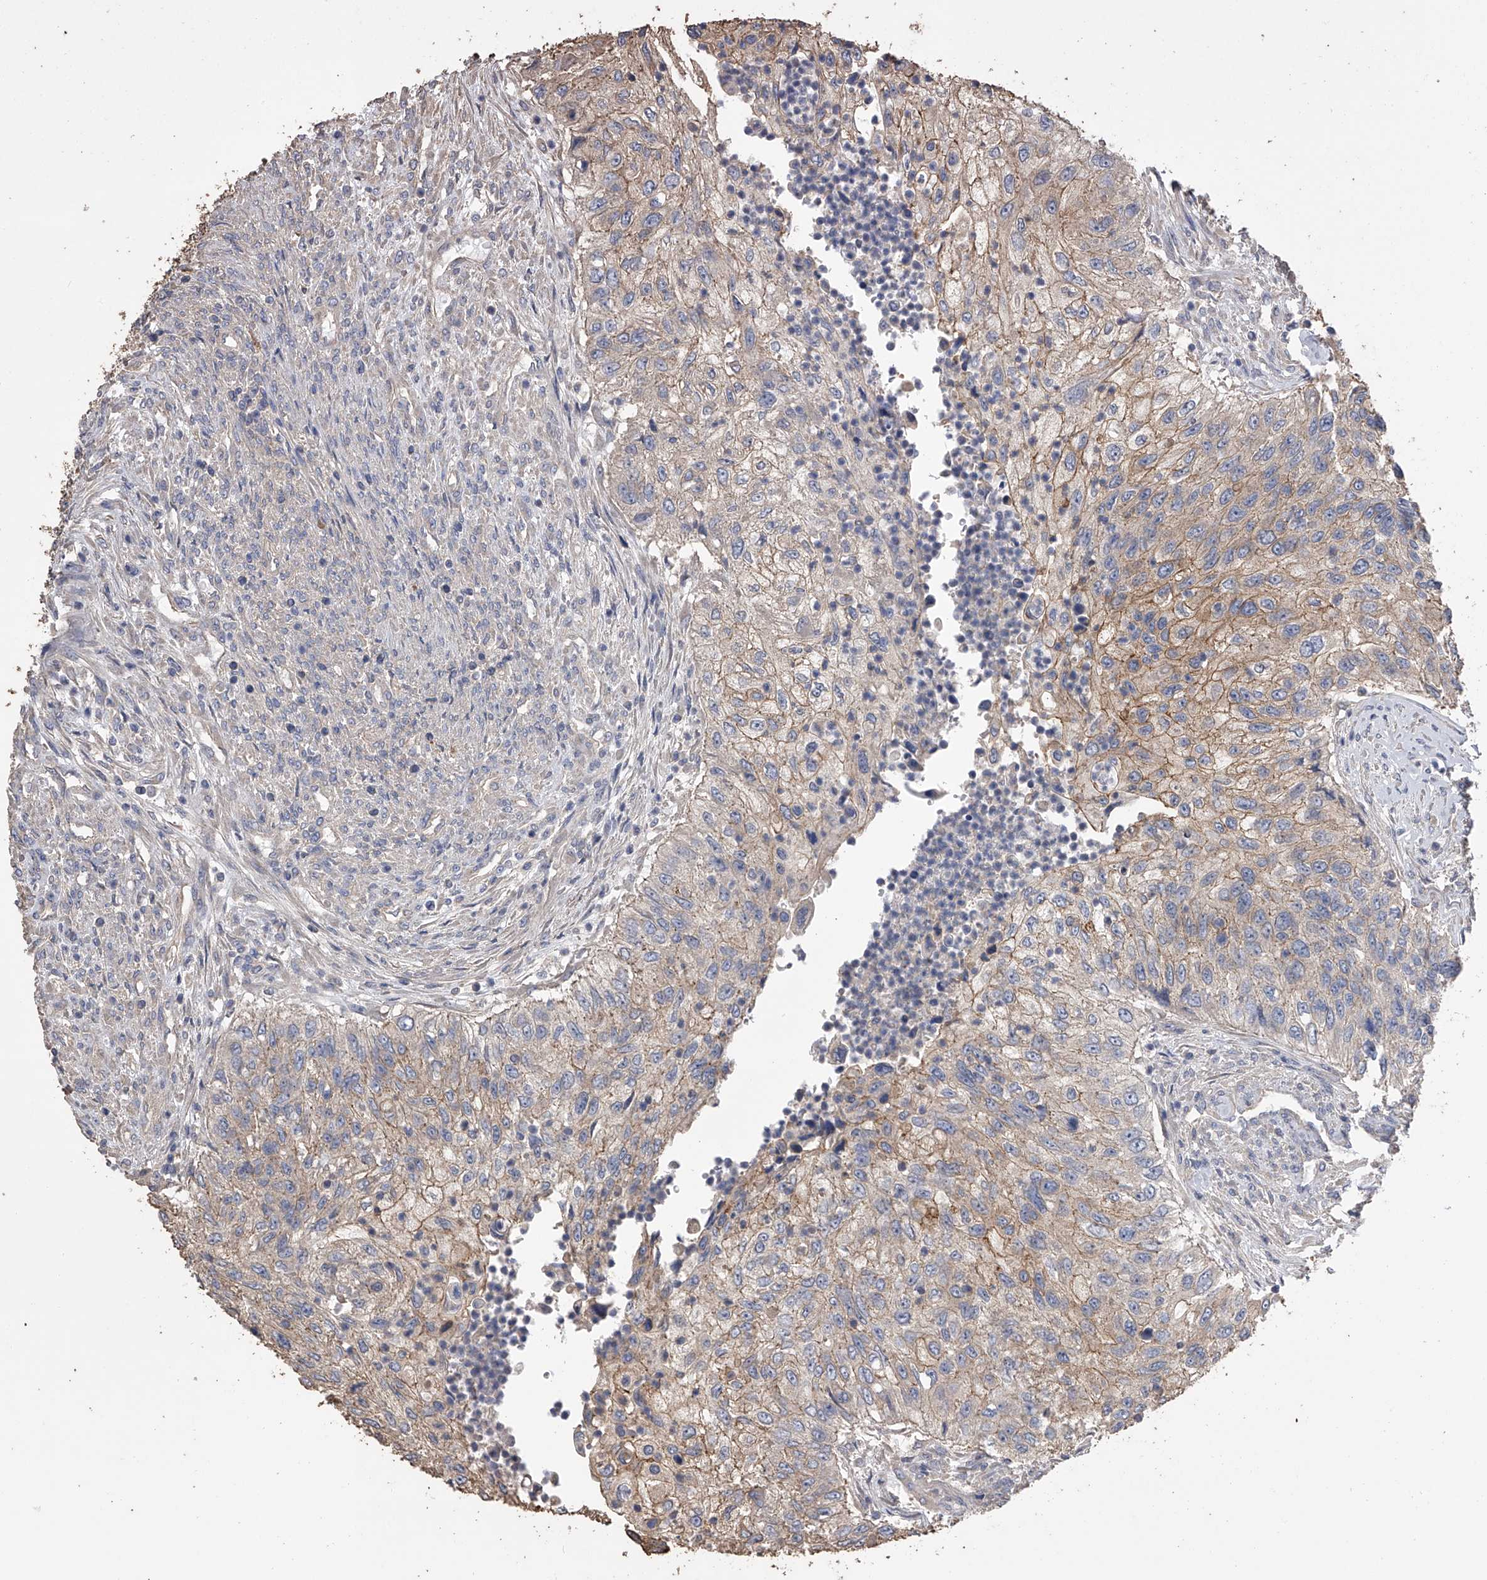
{"staining": {"intensity": "weak", "quantity": ">75%", "location": "cytoplasmic/membranous"}, "tissue": "urothelial cancer", "cell_type": "Tumor cells", "image_type": "cancer", "snomed": [{"axis": "morphology", "description": "Urothelial carcinoma, High grade"}, {"axis": "topography", "description": "Urinary bladder"}], "caption": "Immunohistochemical staining of urothelial cancer shows low levels of weak cytoplasmic/membranous expression in approximately >75% of tumor cells.", "gene": "ZNF343", "patient": {"sex": "female", "age": 60}}